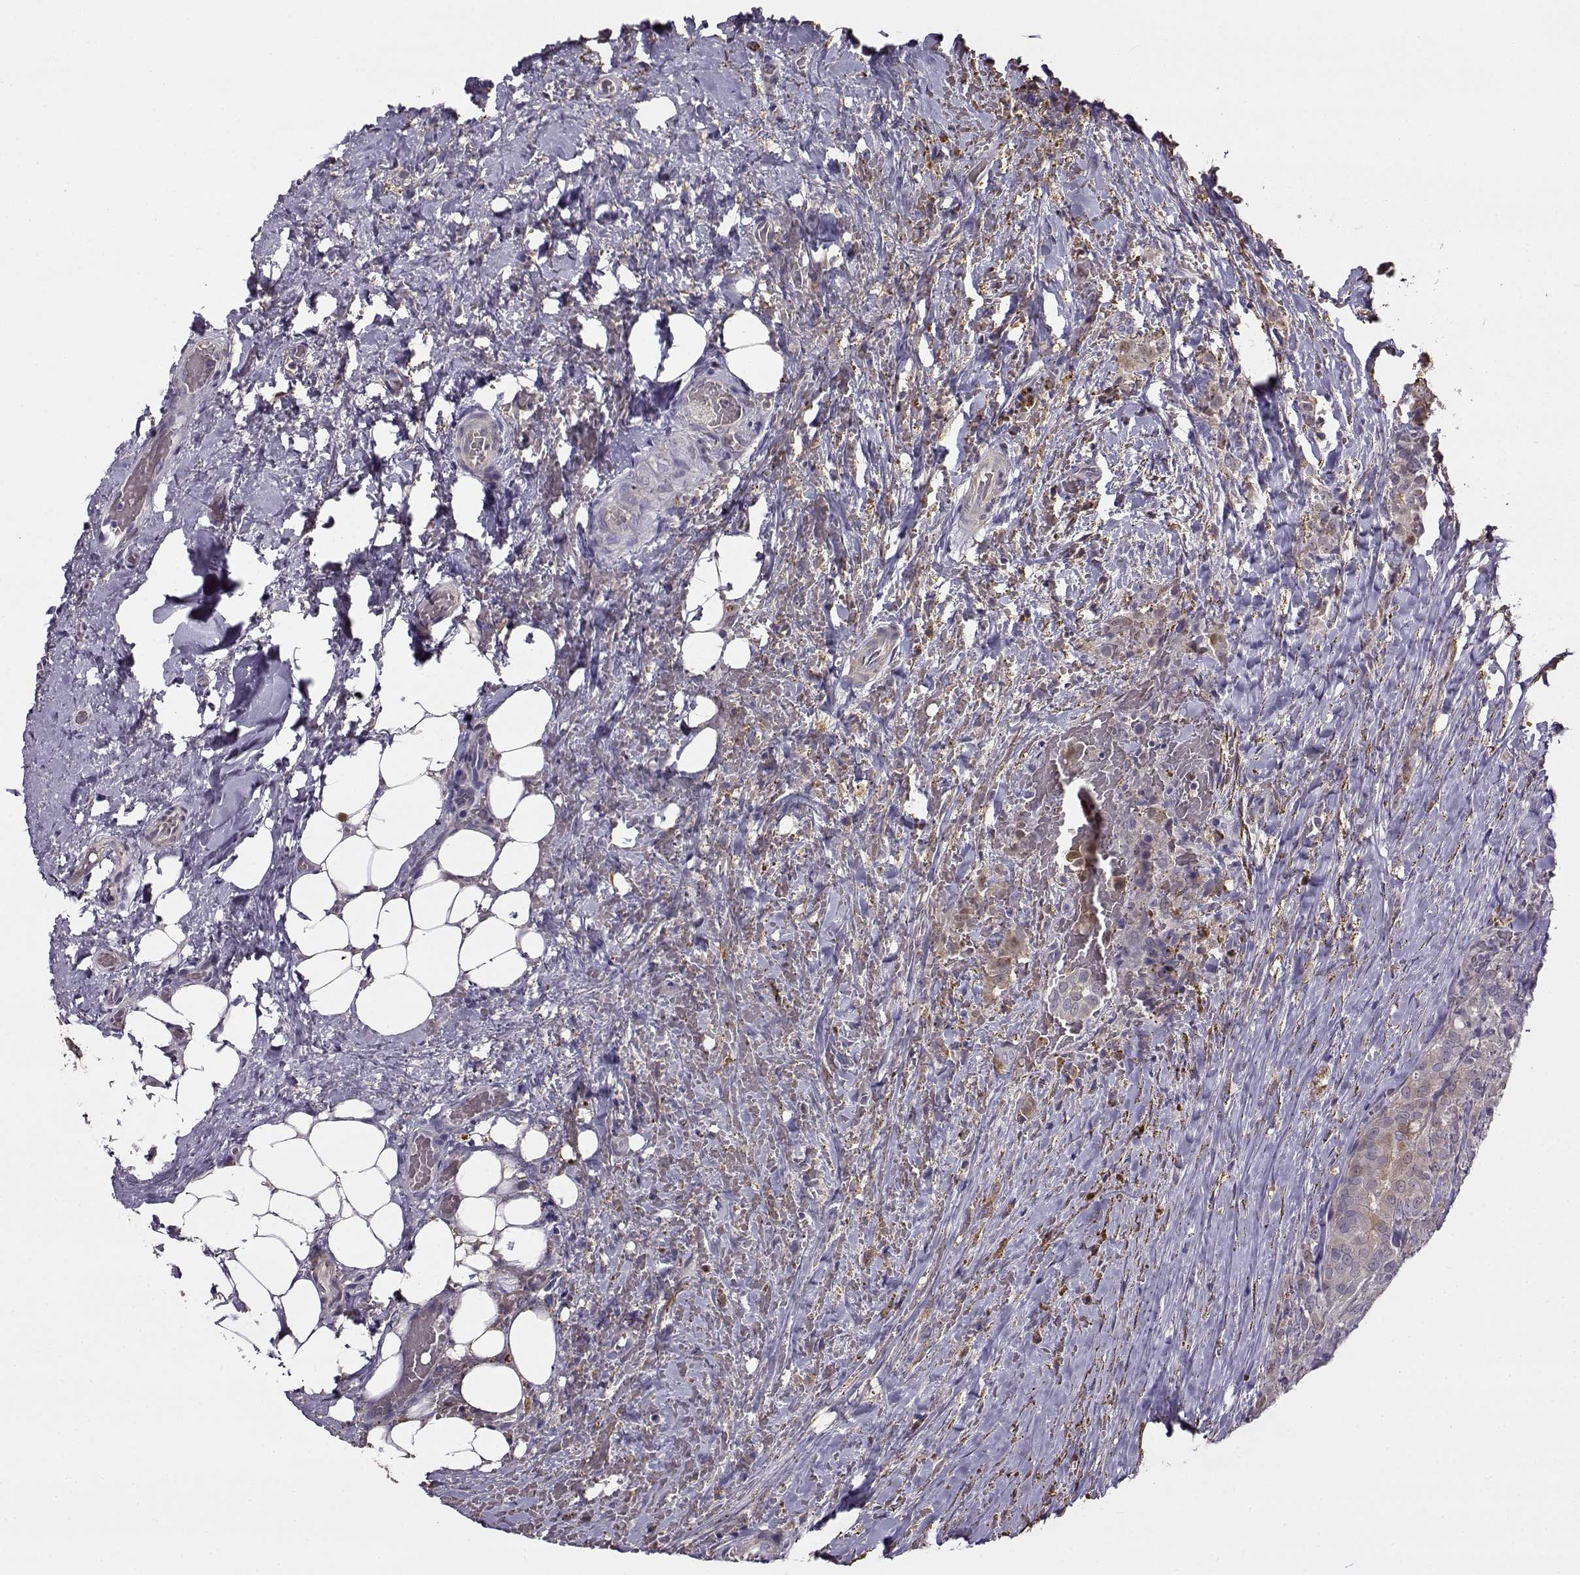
{"staining": {"intensity": "negative", "quantity": "none", "location": "none"}, "tissue": "thyroid cancer", "cell_type": "Tumor cells", "image_type": "cancer", "snomed": [{"axis": "morphology", "description": "Papillary adenocarcinoma, NOS"}, {"axis": "topography", "description": "Thyroid gland"}], "caption": "Histopathology image shows no significant protein staining in tumor cells of thyroid papillary adenocarcinoma. (Brightfield microscopy of DAB (3,3'-diaminobenzidine) immunohistochemistry at high magnification).", "gene": "UCP3", "patient": {"sex": "male", "age": 61}}